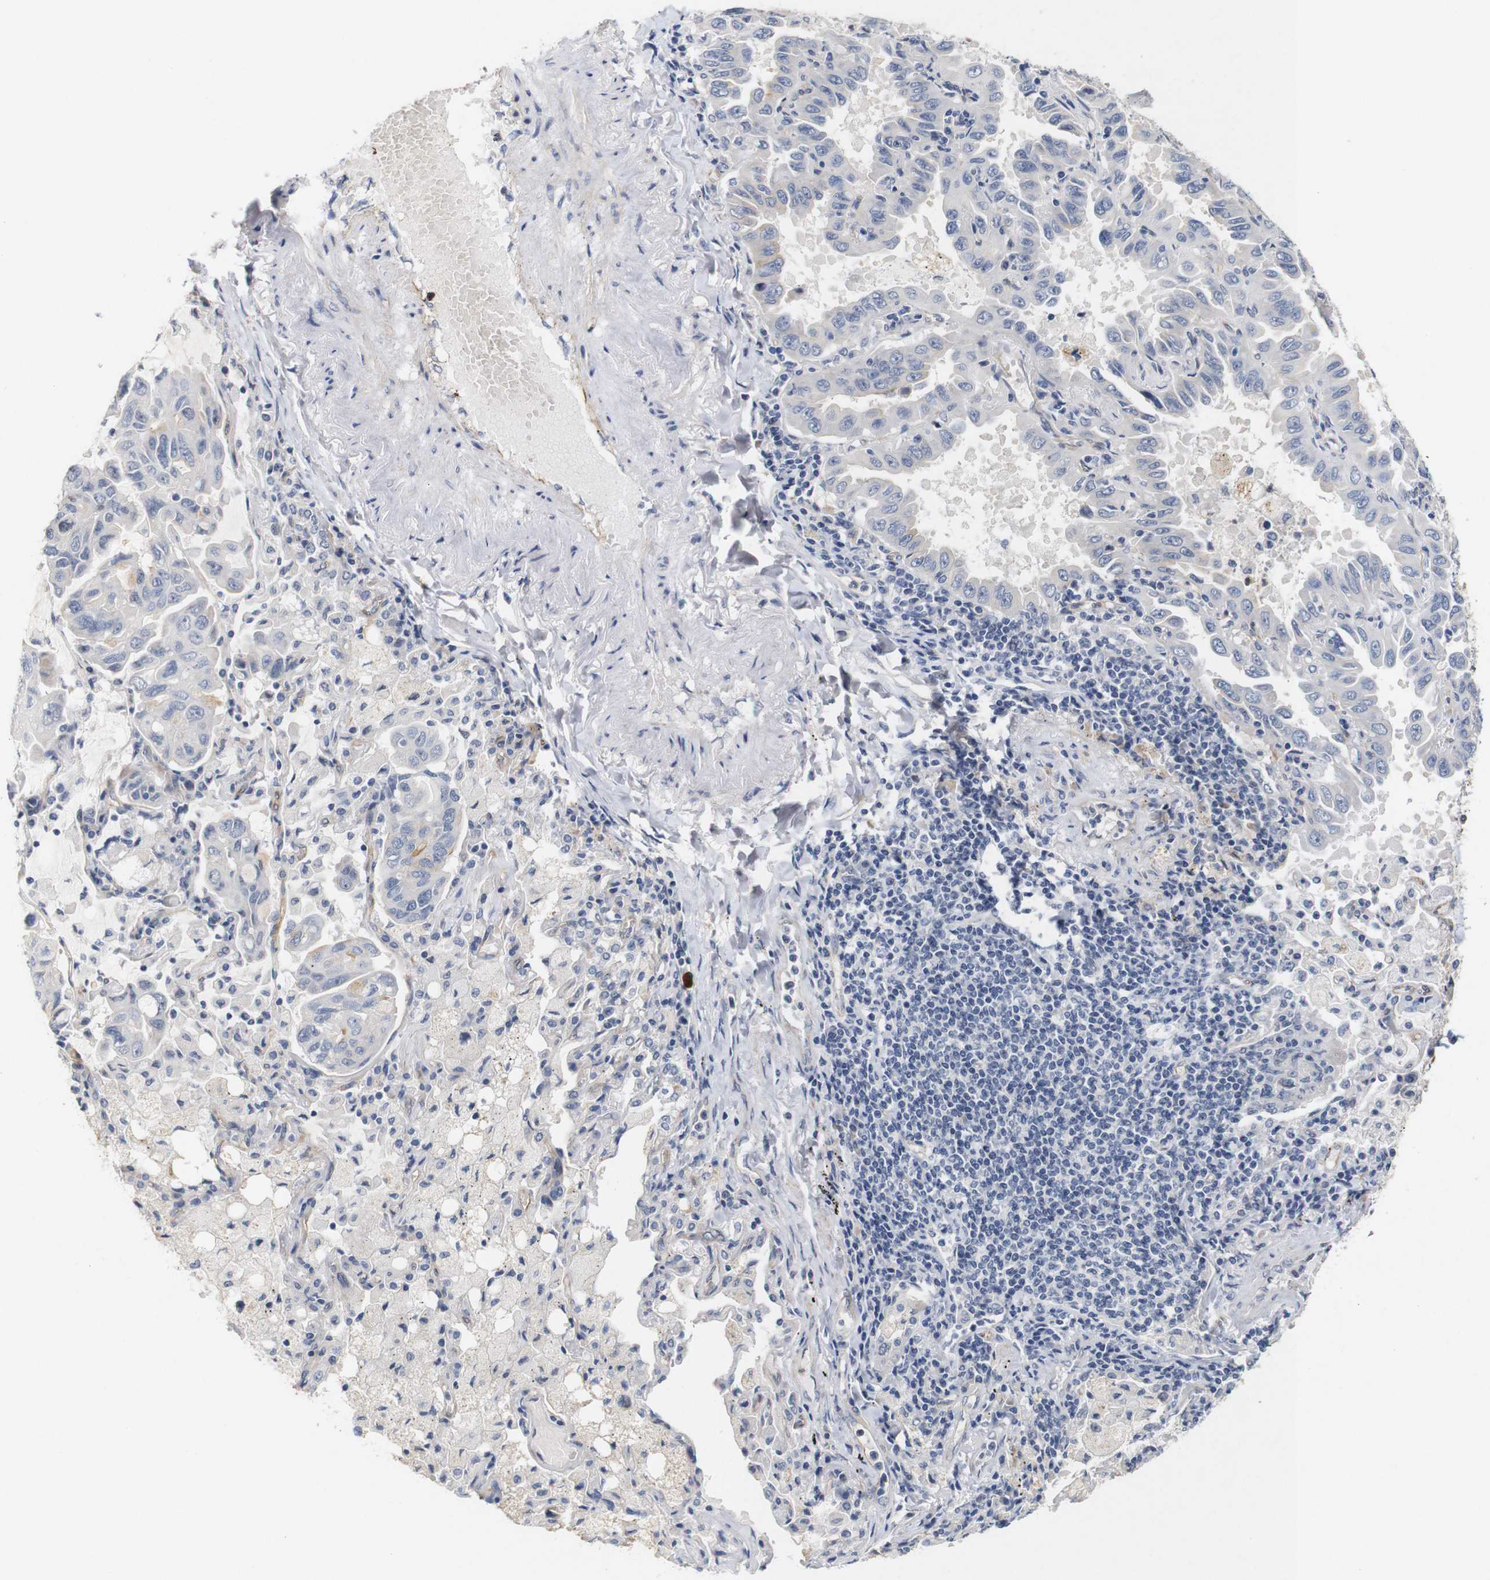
{"staining": {"intensity": "weak", "quantity": "<25%", "location": "cytoplasmic/membranous"}, "tissue": "lung cancer", "cell_type": "Tumor cells", "image_type": "cancer", "snomed": [{"axis": "morphology", "description": "Adenocarcinoma, NOS"}, {"axis": "topography", "description": "Lung"}], "caption": "Human lung adenocarcinoma stained for a protein using immunohistochemistry shows no positivity in tumor cells.", "gene": "CYB561", "patient": {"sex": "male", "age": 64}}